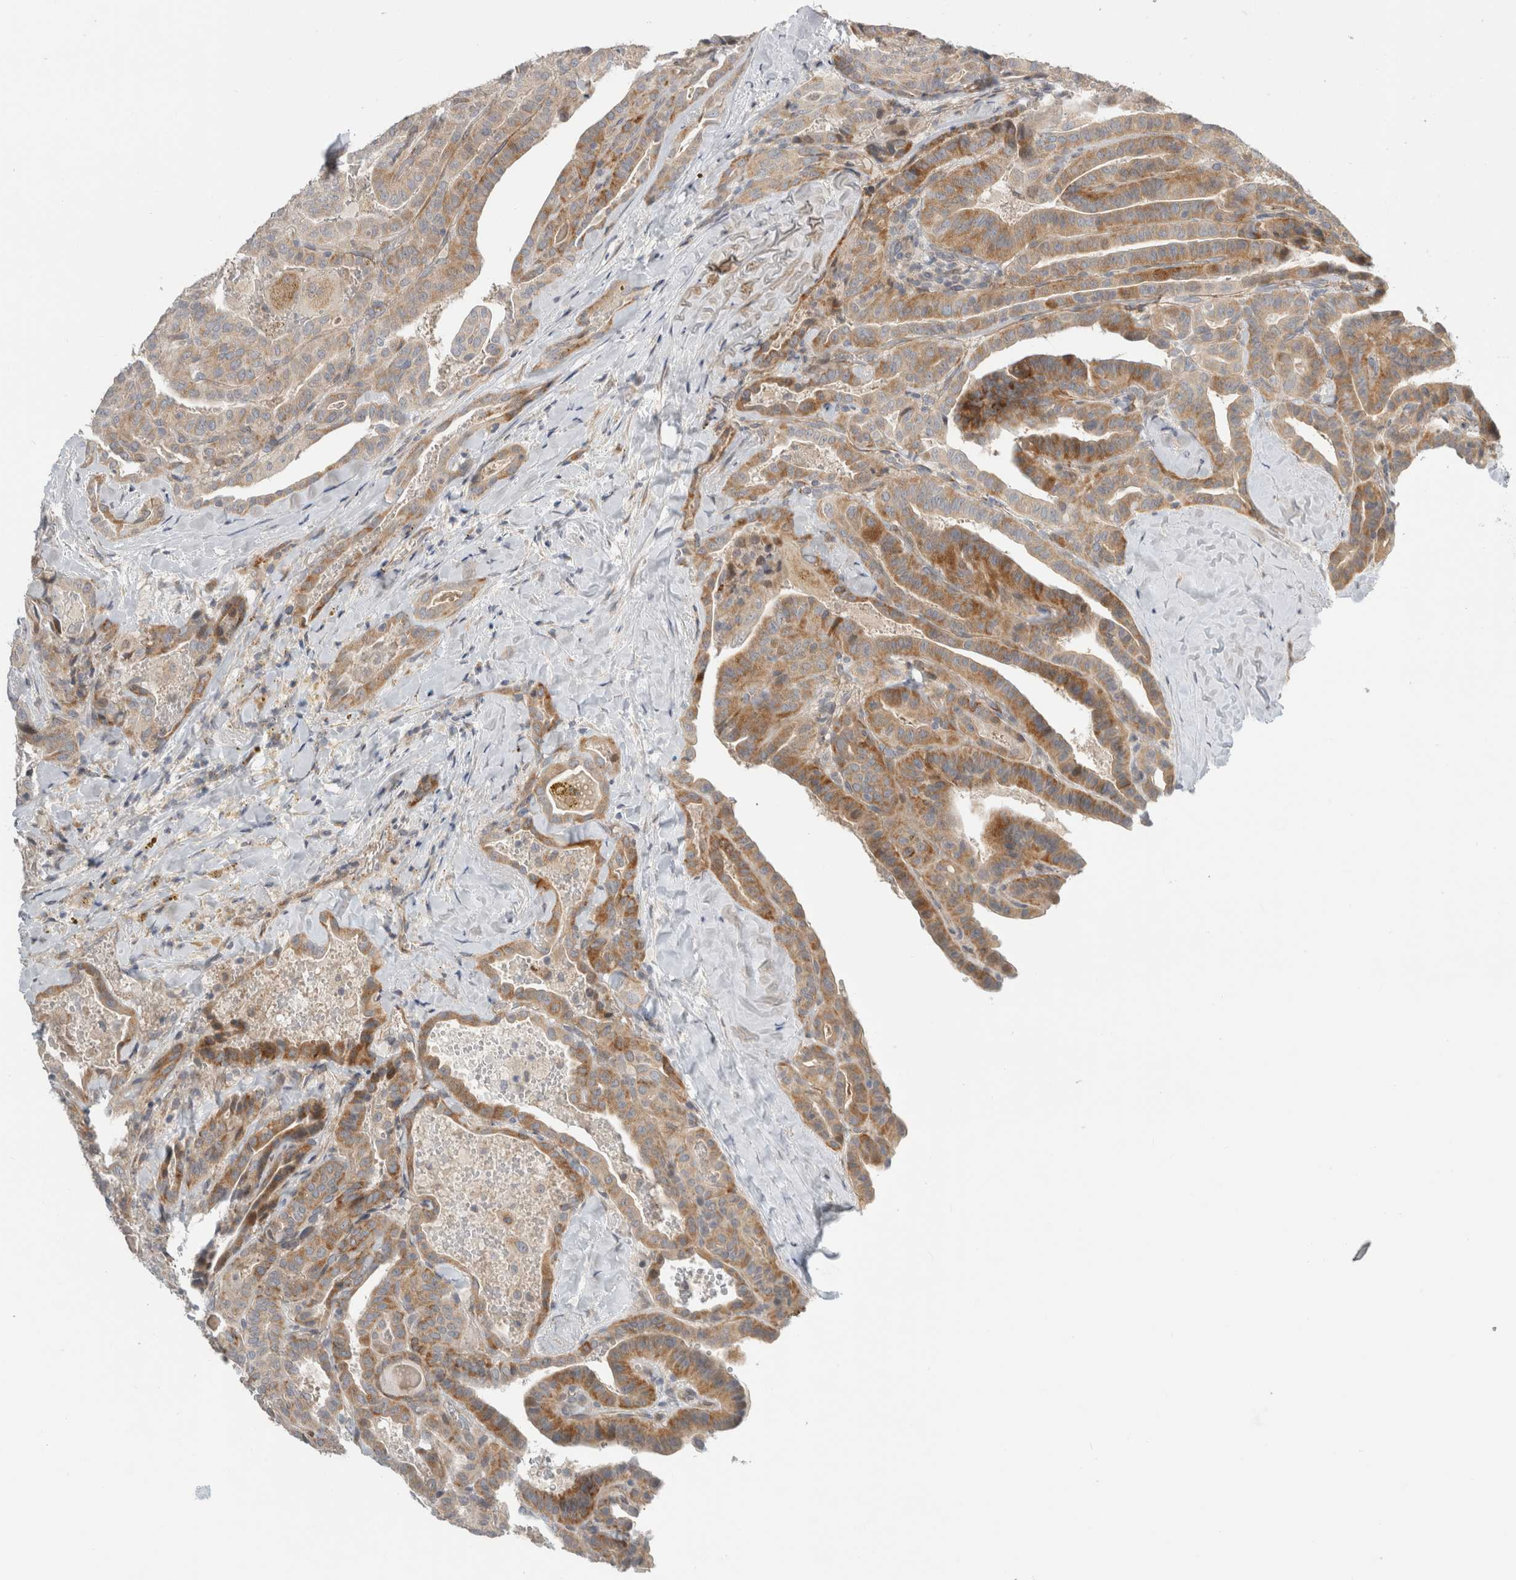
{"staining": {"intensity": "moderate", "quantity": ">75%", "location": "cytoplasmic/membranous"}, "tissue": "thyroid cancer", "cell_type": "Tumor cells", "image_type": "cancer", "snomed": [{"axis": "morphology", "description": "Papillary adenocarcinoma, NOS"}, {"axis": "topography", "description": "Thyroid gland"}], "caption": "A photomicrograph showing moderate cytoplasmic/membranous expression in about >75% of tumor cells in papillary adenocarcinoma (thyroid), as visualized by brown immunohistochemical staining.", "gene": "KPNA5", "patient": {"sex": "male", "age": 77}}